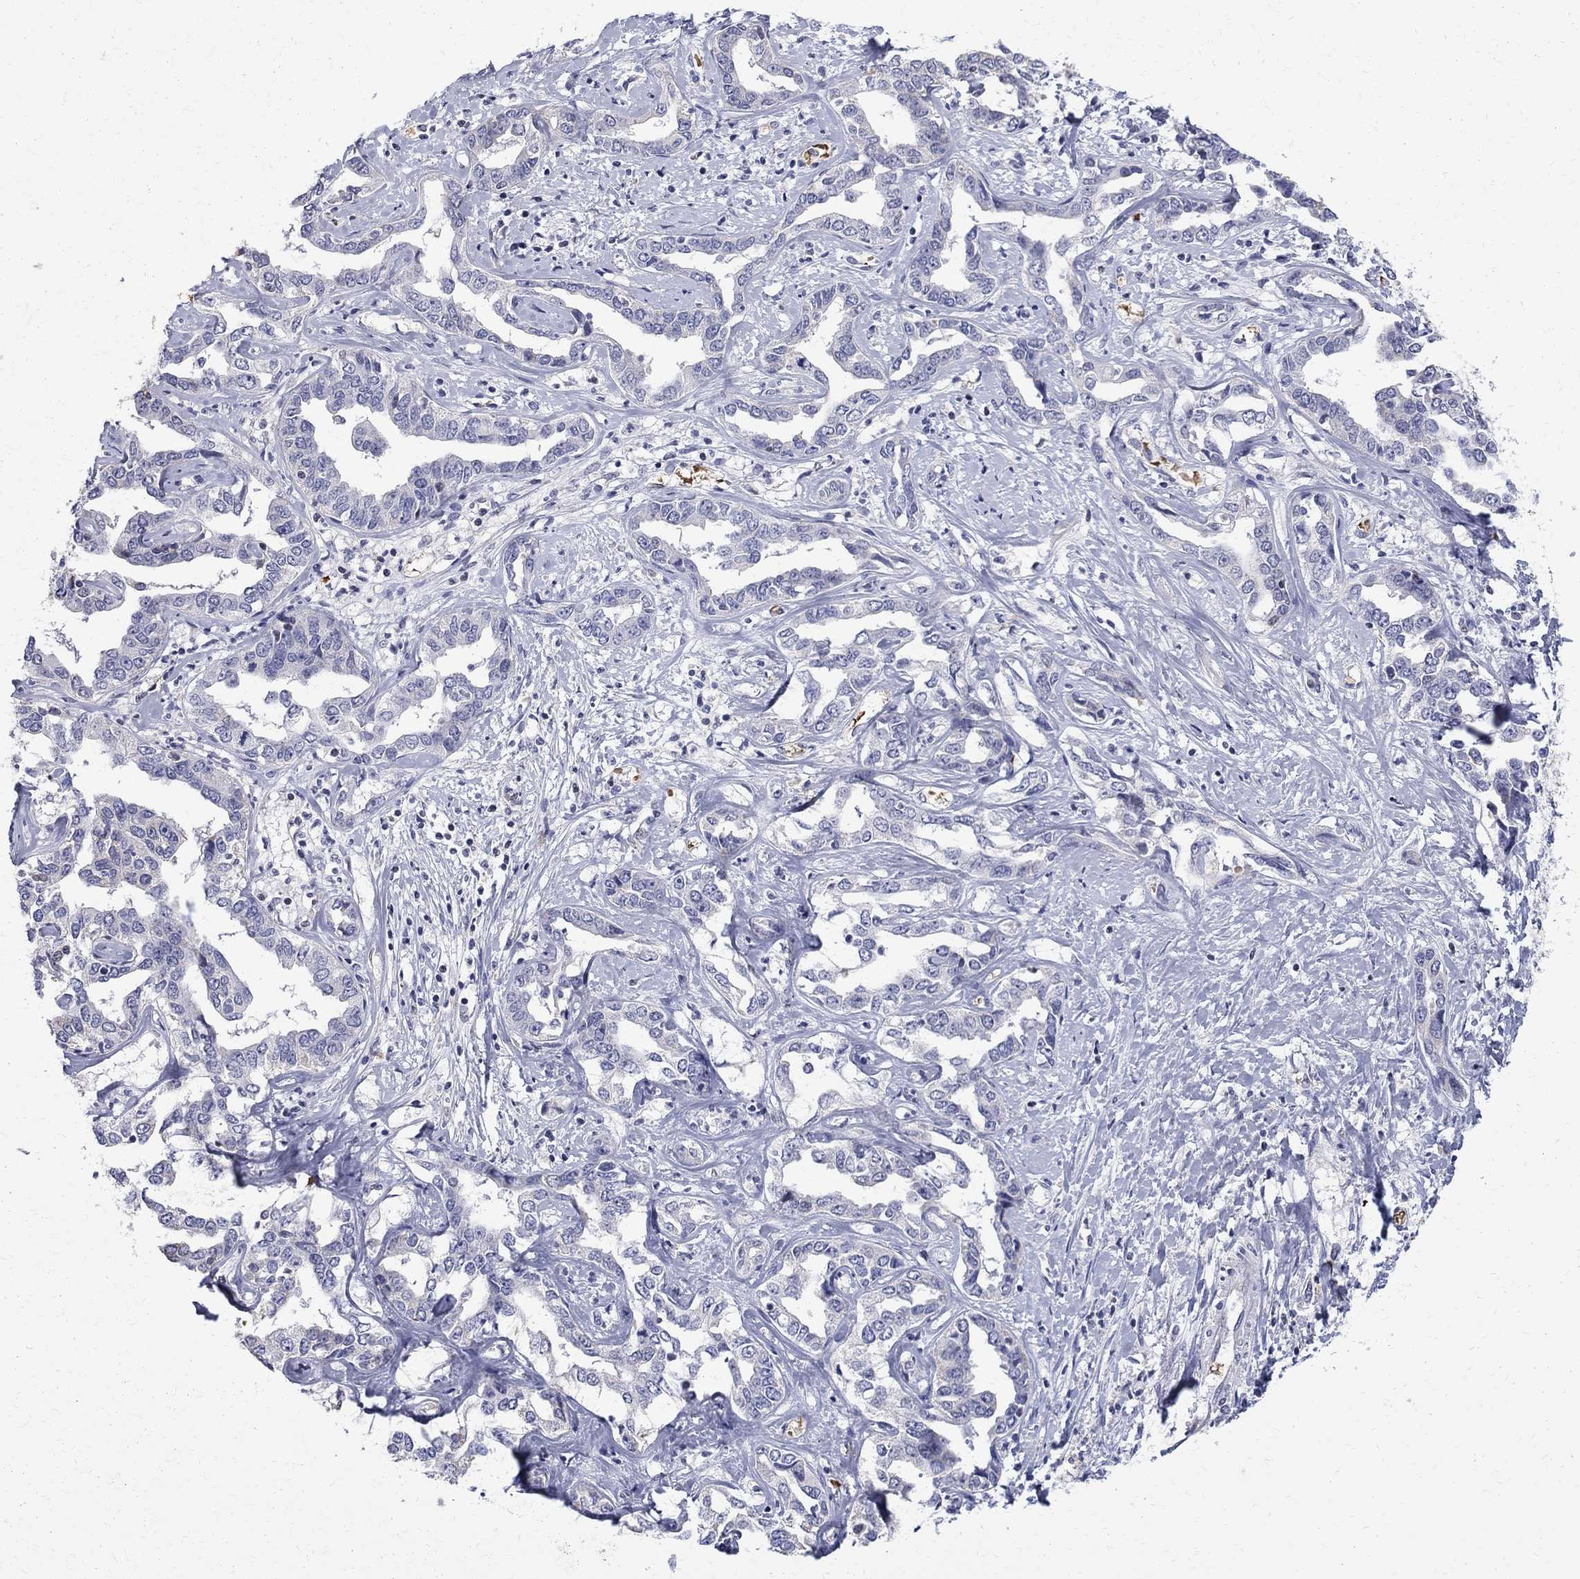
{"staining": {"intensity": "negative", "quantity": "none", "location": "none"}, "tissue": "liver cancer", "cell_type": "Tumor cells", "image_type": "cancer", "snomed": [{"axis": "morphology", "description": "Cholangiocarcinoma"}, {"axis": "topography", "description": "Liver"}], "caption": "Tumor cells are negative for protein expression in human liver cholangiocarcinoma.", "gene": "AGER", "patient": {"sex": "male", "age": 59}}